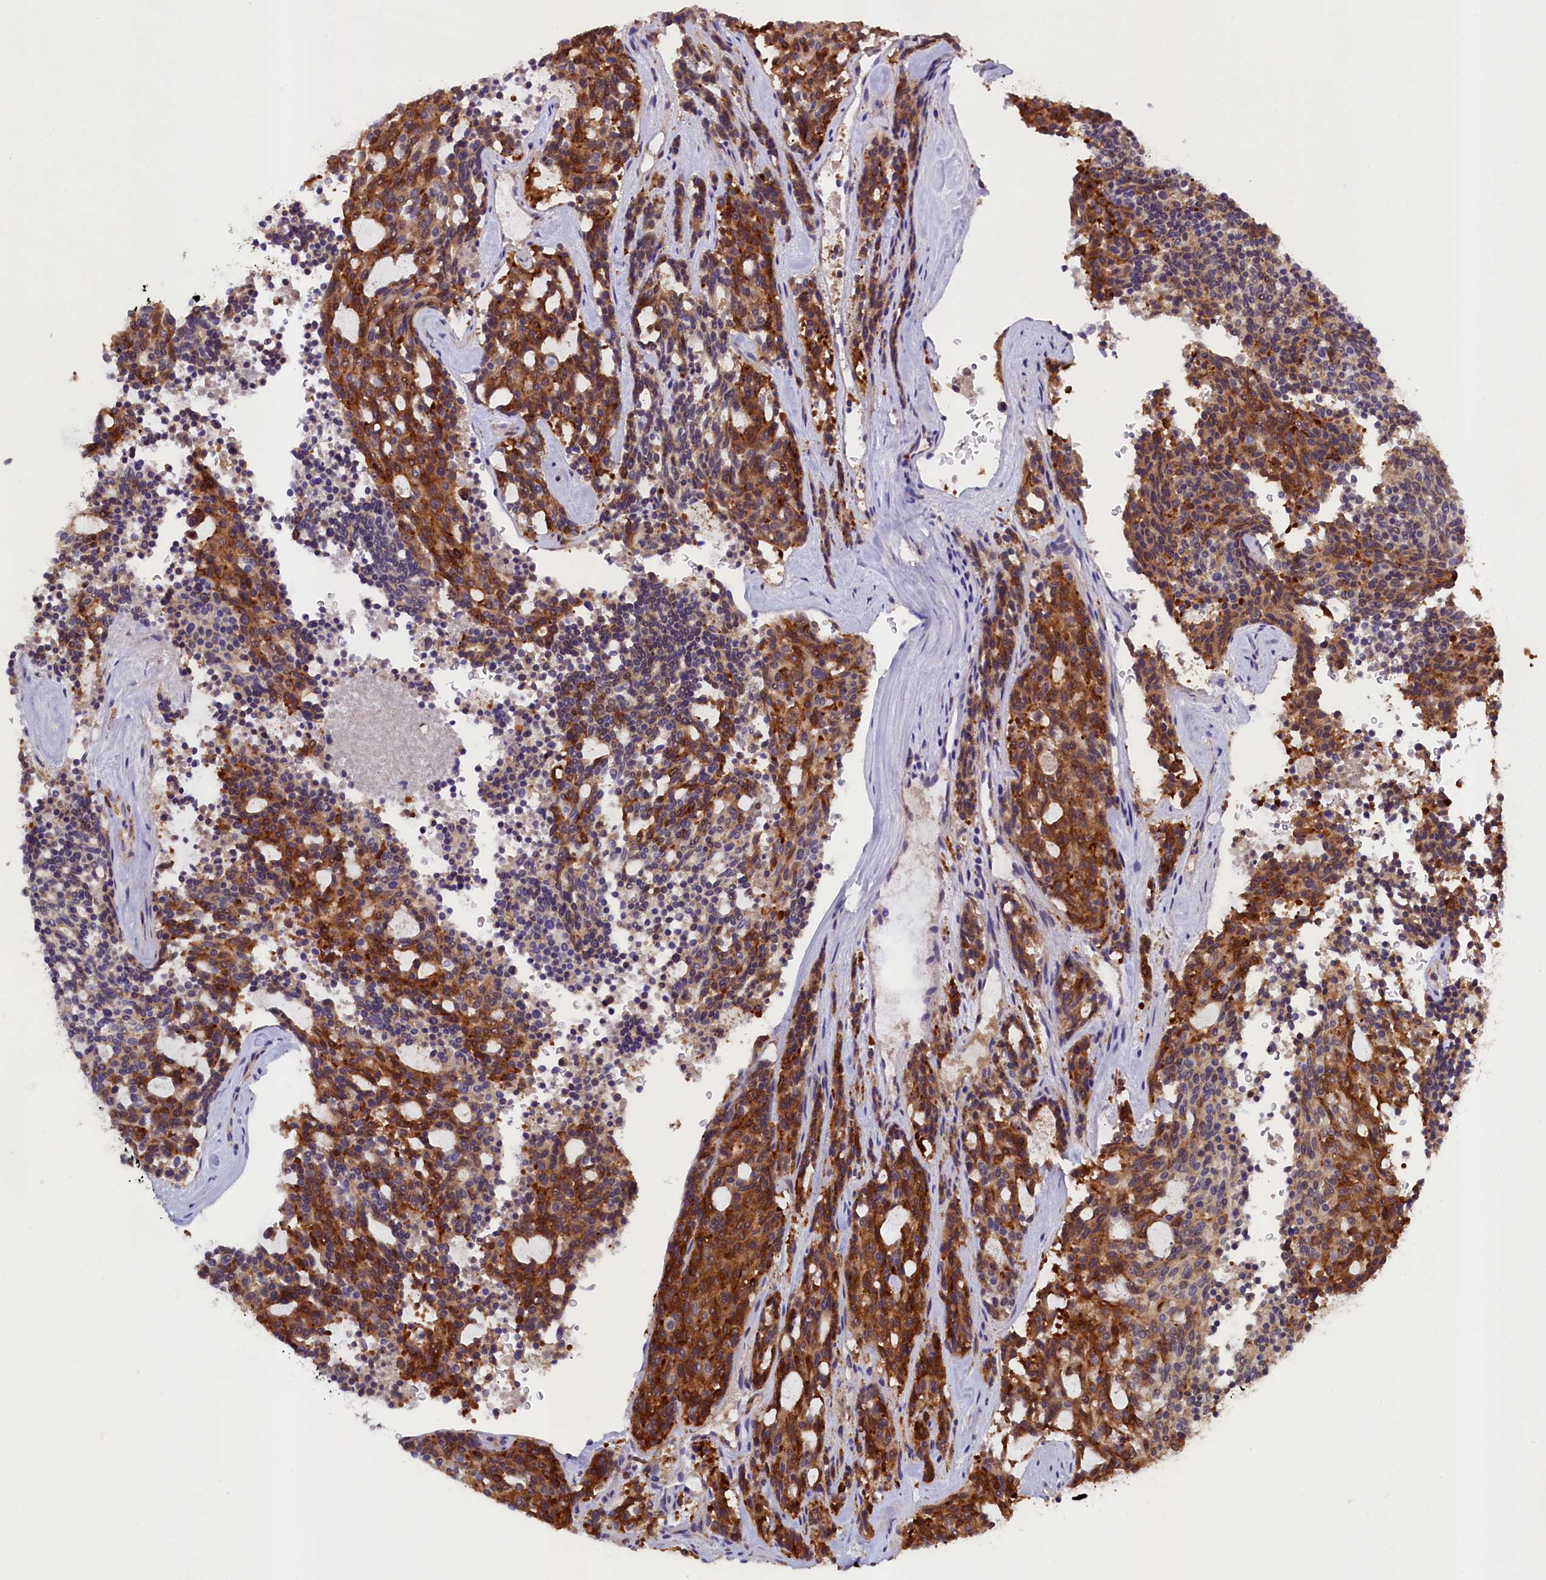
{"staining": {"intensity": "strong", "quantity": ">75%", "location": "cytoplasmic/membranous"}, "tissue": "carcinoid", "cell_type": "Tumor cells", "image_type": "cancer", "snomed": [{"axis": "morphology", "description": "Carcinoid, malignant, NOS"}, {"axis": "topography", "description": "Pancreas"}], "caption": "High-magnification brightfield microscopy of carcinoid stained with DAB (3,3'-diaminobenzidine) (brown) and counterstained with hematoxylin (blue). tumor cells exhibit strong cytoplasmic/membranous expression is seen in about>75% of cells.", "gene": "PACSIN3", "patient": {"sex": "female", "age": 54}}